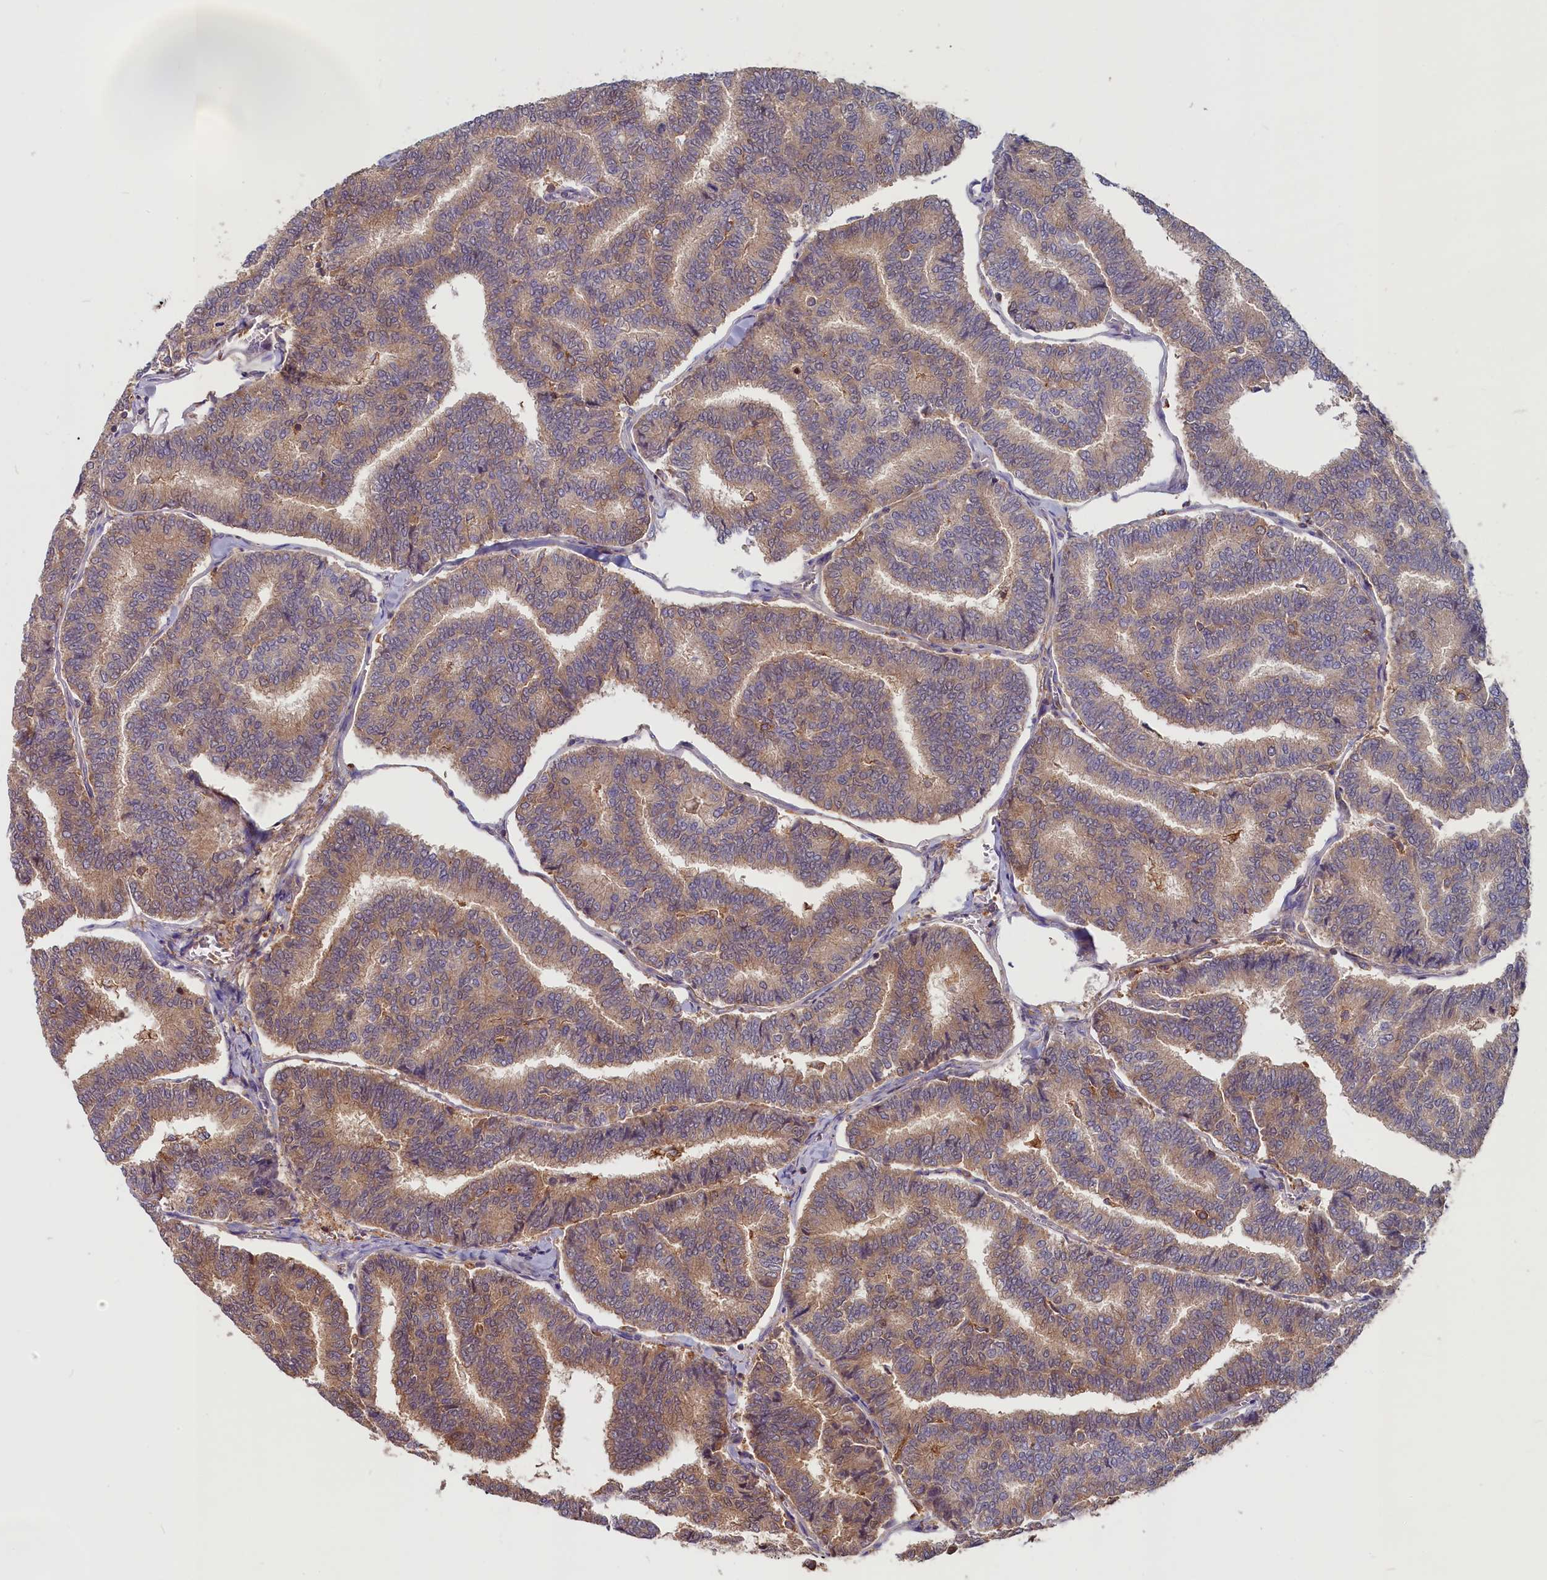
{"staining": {"intensity": "weak", "quantity": ">75%", "location": "cytoplasmic/membranous"}, "tissue": "thyroid cancer", "cell_type": "Tumor cells", "image_type": "cancer", "snomed": [{"axis": "morphology", "description": "Papillary adenocarcinoma, NOS"}, {"axis": "topography", "description": "Thyroid gland"}], "caption": "Protein staining by immunohistochemistry (IHC) reveals weak cytoplasmic/membranous staining in about >75% of tumor cells in thyroid cancer.", "gene": "MYO9B", "patient": {"sex": "female", "age": 35}}